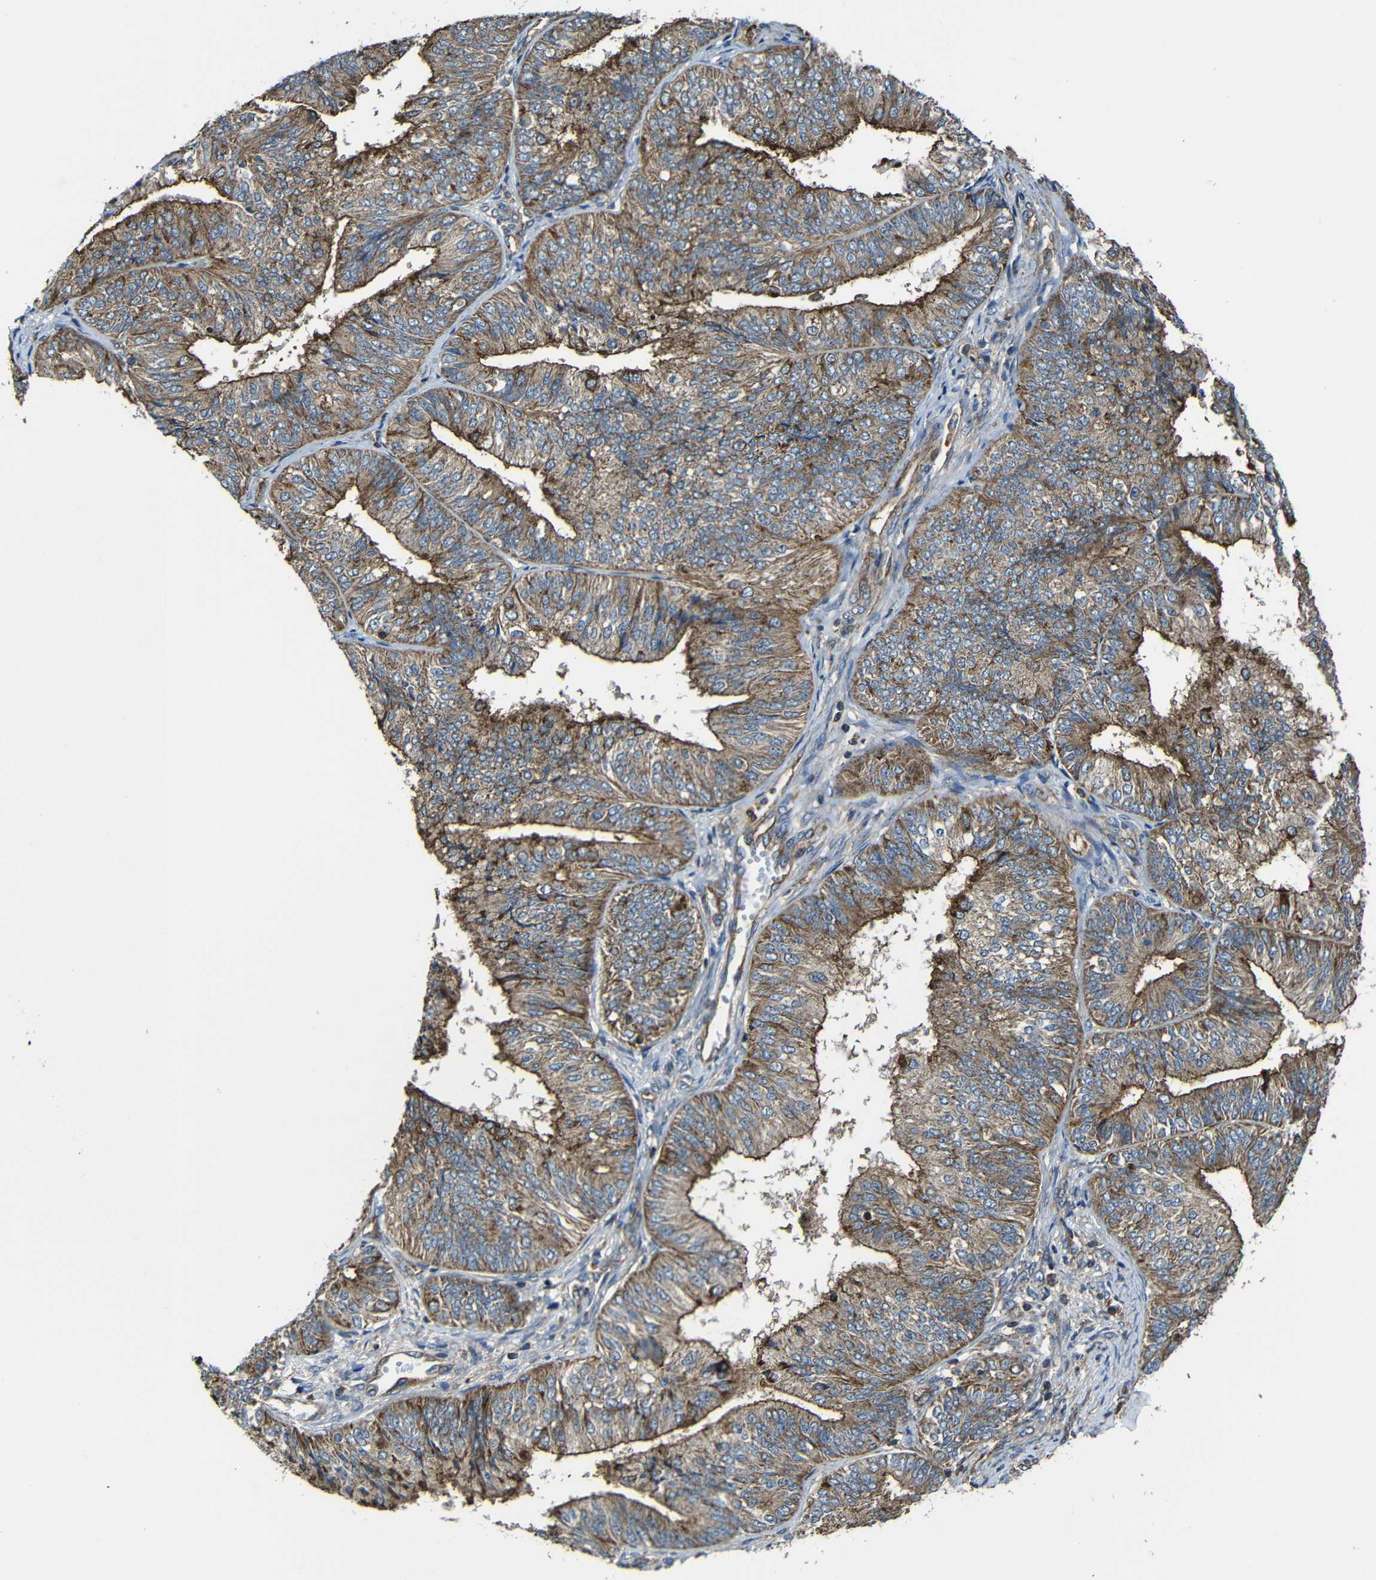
{"staining": {"intensity": "moderate", "quantity": ">75%", "location": "cytoplasmic/membranous"}, "tissue": "endometrial cancer", "cell_type": "Tumor cells", "image_type": "cancer", "snomed": [{"axis": "morphology", "description": "Adenocarcinoma, NOS"}, {"axis": "topography", "description": "Endometrium"}], "caption": "The micrograph displays a brown stain indicating the presence of a protein in the cytoplasmic/membranous of tumor cells in endometrial cancer. (DAB (3,3'-diaminobenzidine) IHC, brown staining for protein, blue staining for nuclei).", "gene": "PTCH1", "patient": {"sex": "female", "age": 58}}